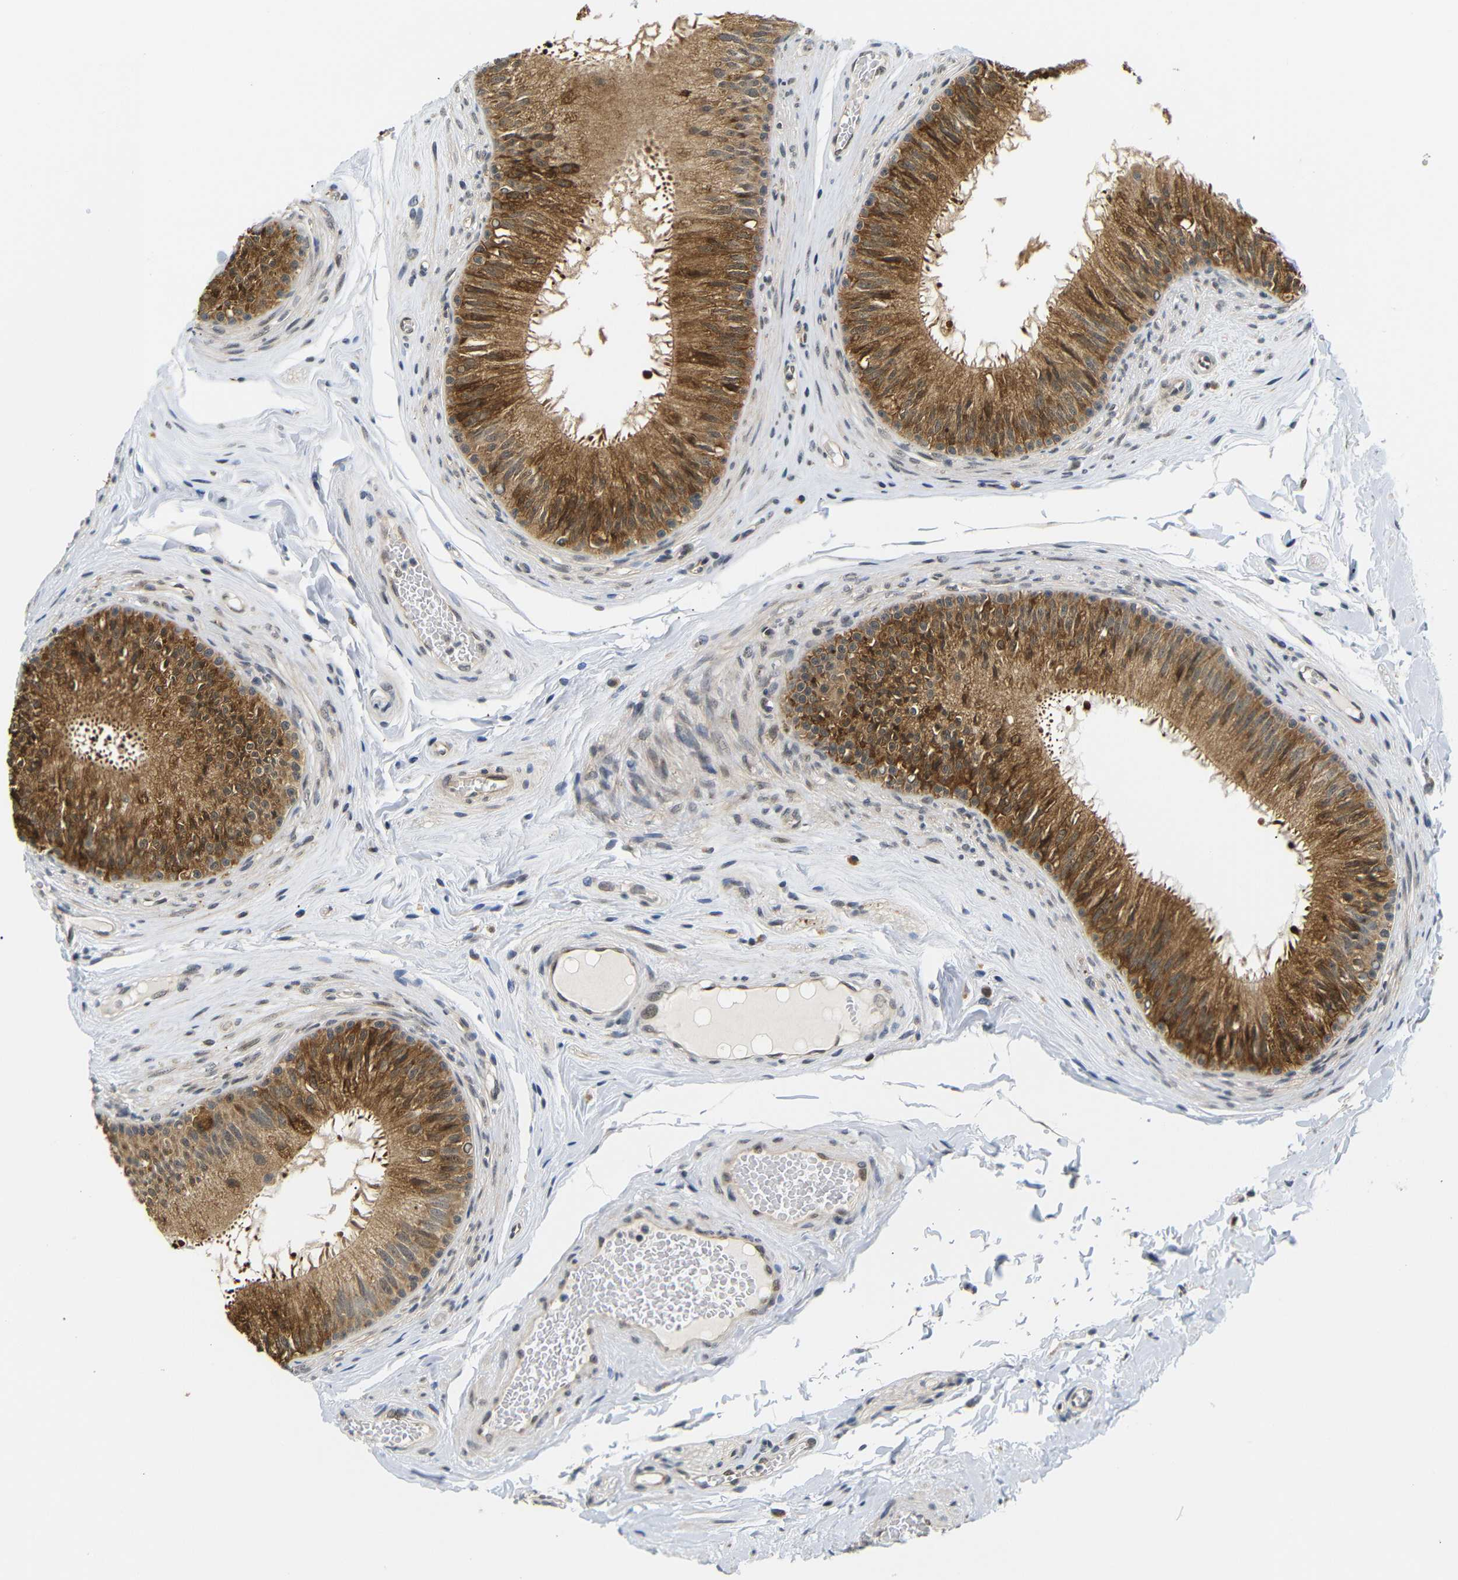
{"staining": {"intensity": "strong", "quantity": ">75%", "location": "cytoplasmic/membranous"}, "tissue": "epididymis", "cell_type": "Glandular cells", "image_type": "normal", "snomed": [{"axis": "morphology", "description": "Normal tissue, NOS"}, {"axis": "topography", "description": "Testis"}, {"axis": "topography", "description": "Epididymis"}], "caption": "About >75% of glandular cells in normal epididymis reveal strong cytoplasmic/membranous protein staining as visualized by brown immunohistochemical staining.", "gene": "GJA5", "patient": {"sex": "male", "age": 36}}